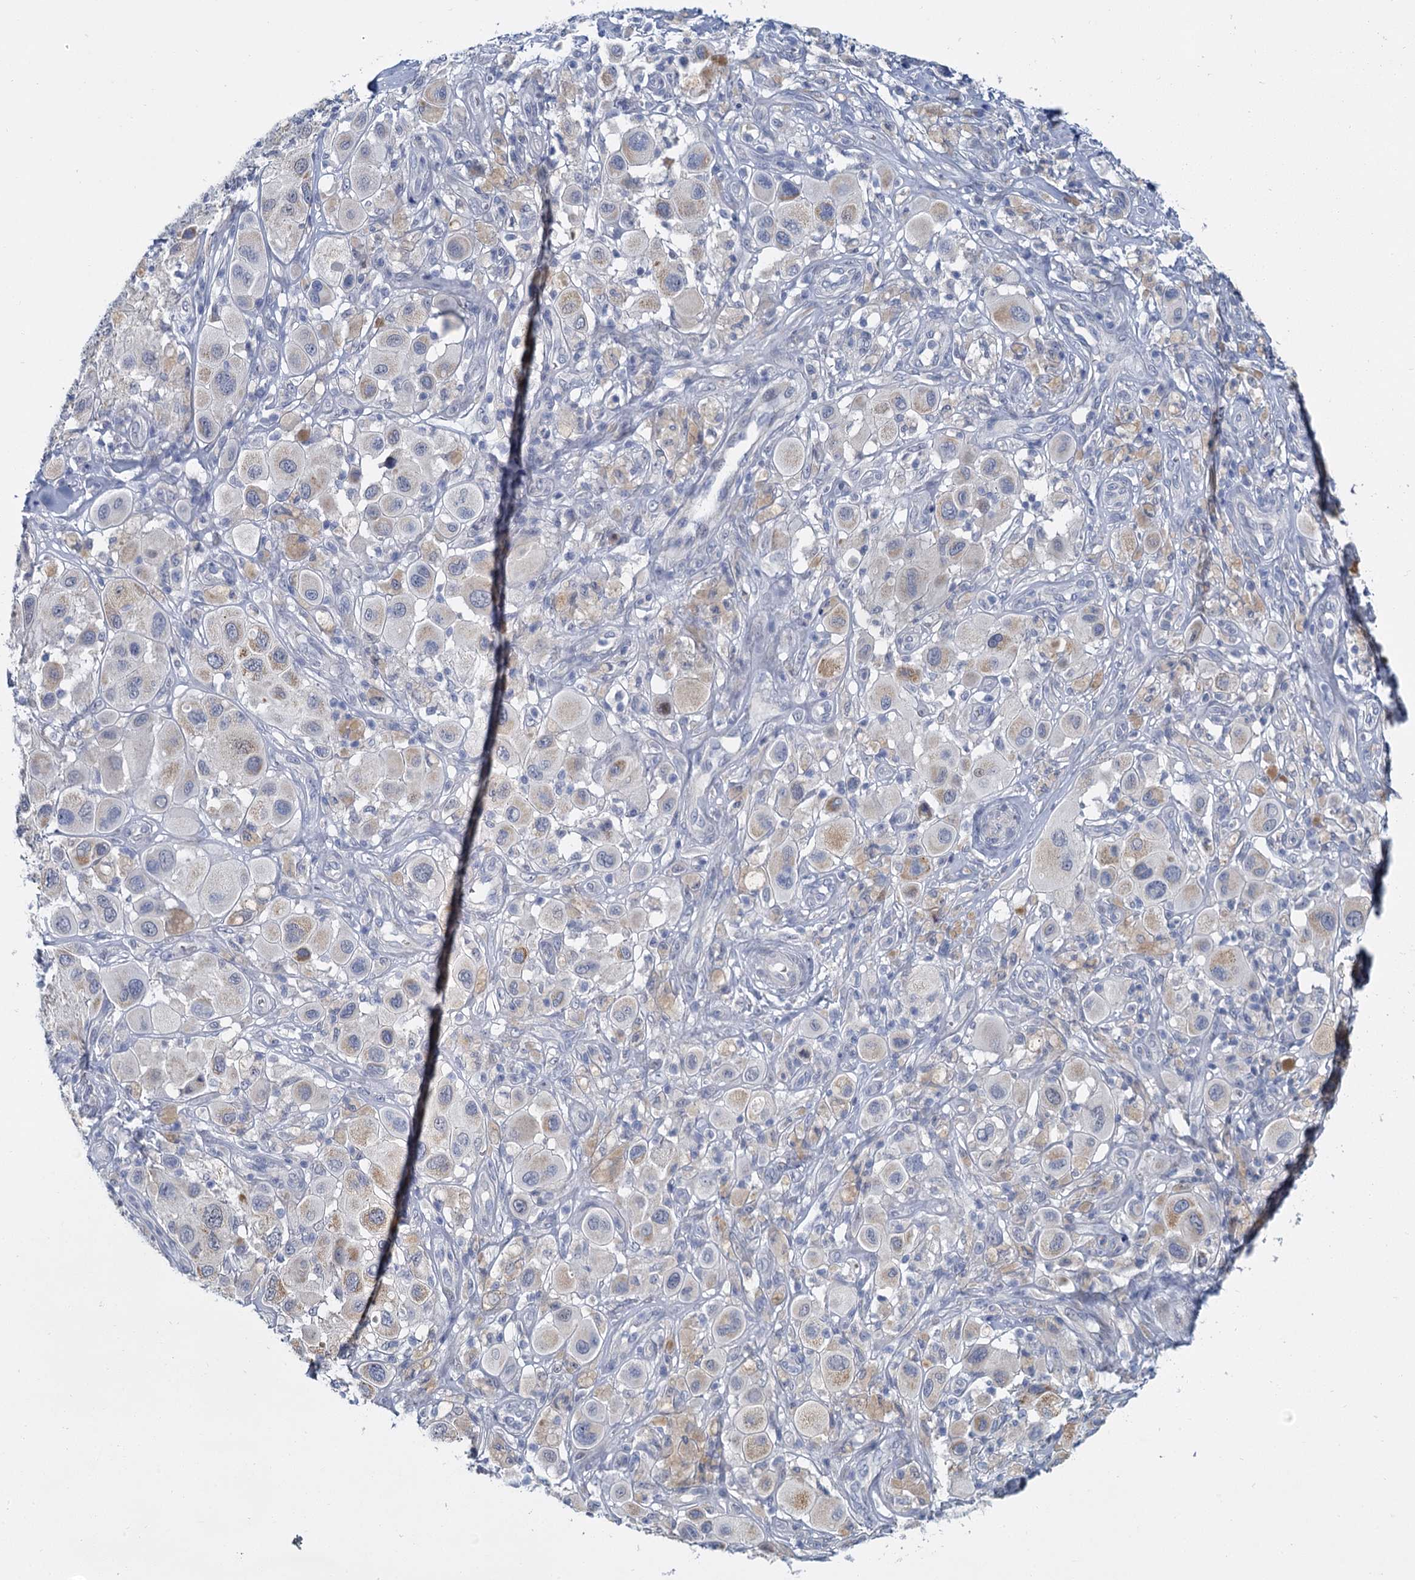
{"staining": {"intensity": "moderate", "quantity": "<25%", "location": "cytoplasmic/membranous"}, "tissue": "melanoma", "cell_type": "Tumor cells", "image_type": "cancer", "snomed": [{"axis": "morphology", "description": "Malignant melanoma, Metastatic site"}, {"axis": "topography", "description": "Skin"}], "caption": "Immunohistochemistry (IHC) of melanoma exhibits low levels of moderate cytoplasmic/membranous expression in about <25% of tumor cells. The protein of interest is shown in brown color, while the nuclei are stained blue.", "gene": "ACRBP", "patient": {"sex": "male", "age": 41}}